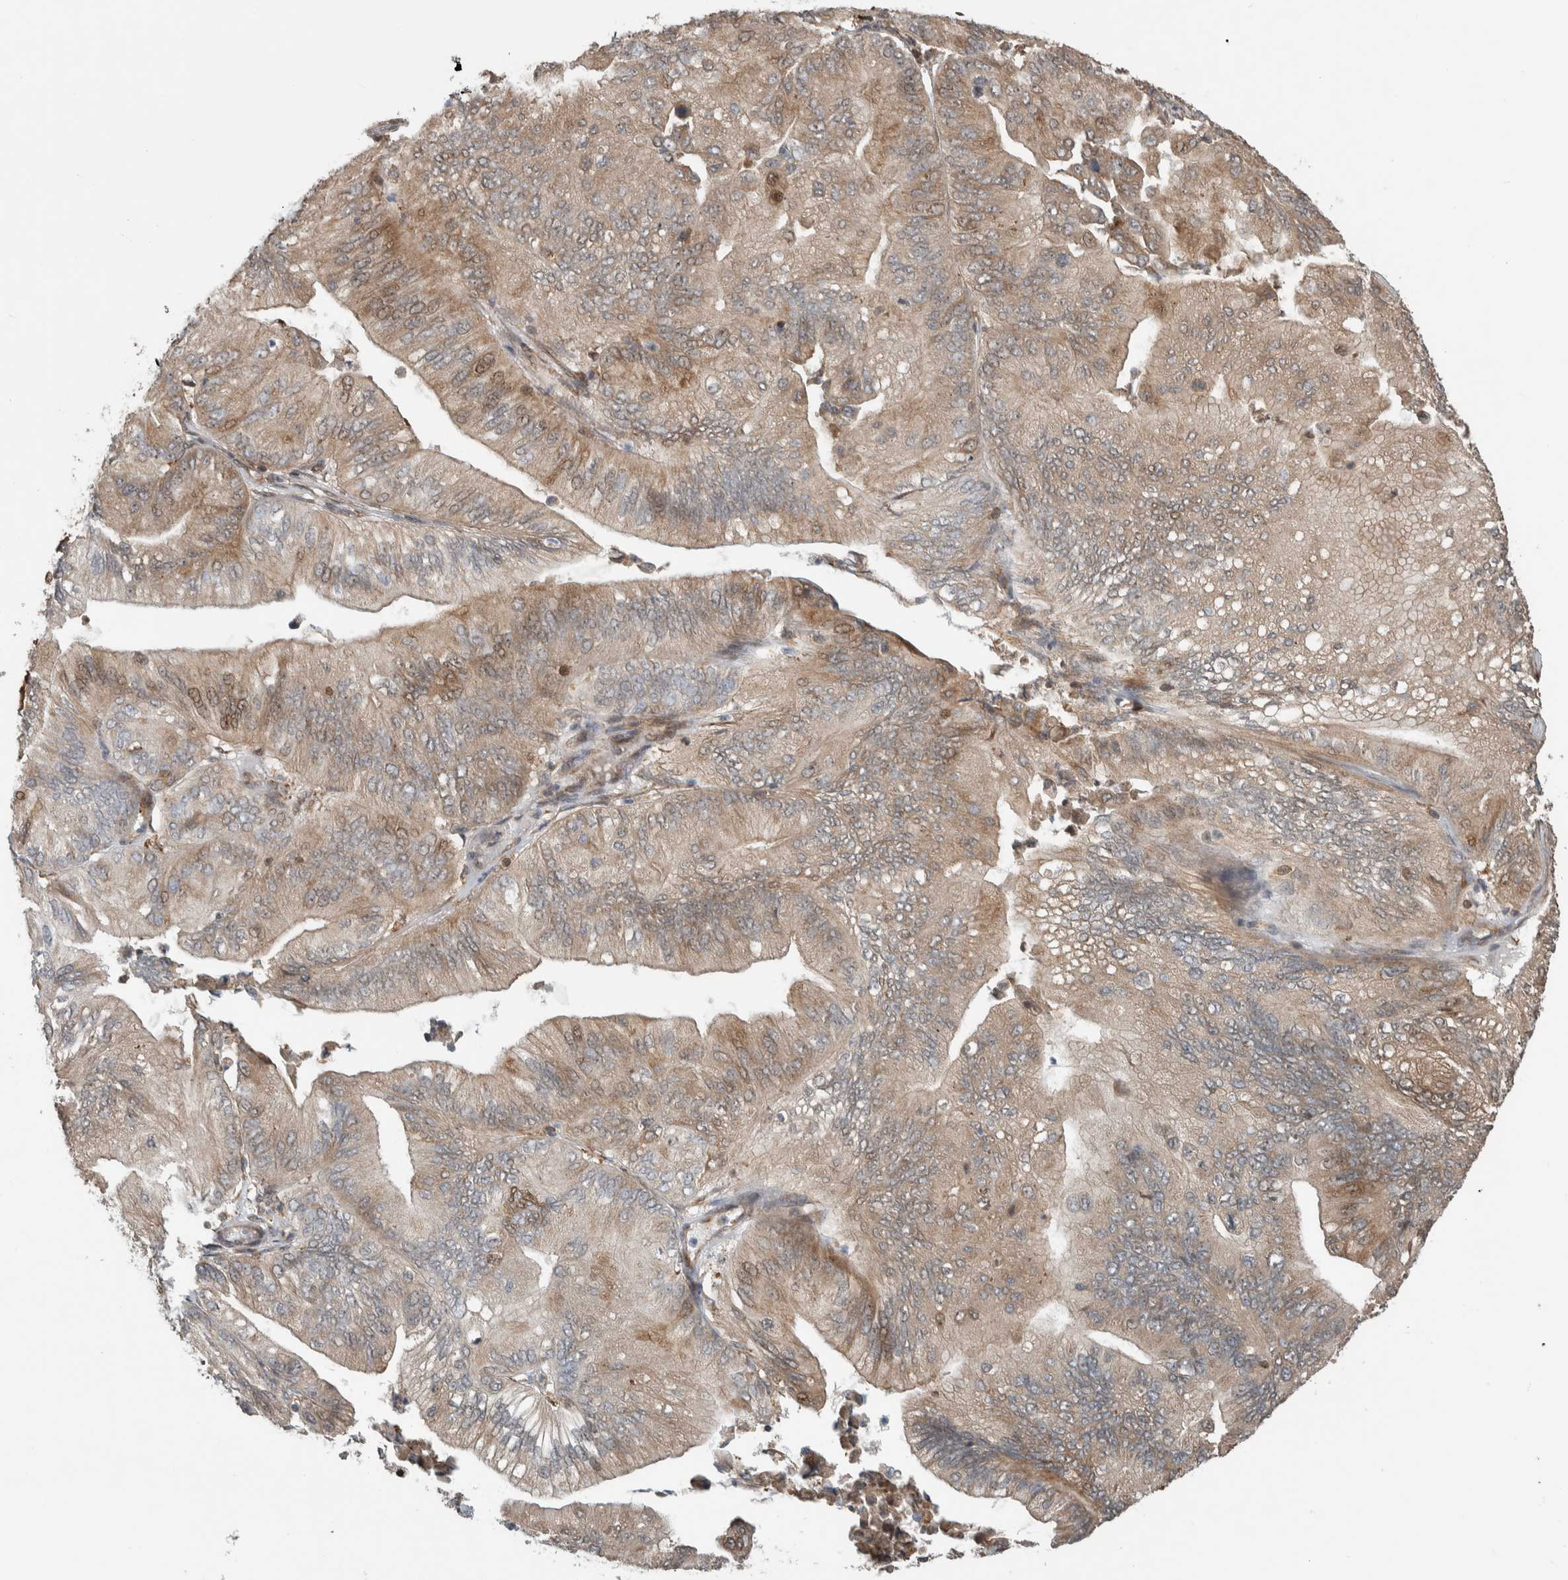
{"staining": {"intensity": "weak", "quantity": ">75%", "location": "cytoplasmic/membranous"}, "tissue": "ovarian cancer", "cell_type": "Tumor cells", "image_type": "cancer", "snomed": [{"axis": "morphology", "description": "Cystadenocarcinoma, mucinous, NOS"}, {"axis": "topography", "description": "Ovary"}], "caption": "Ovarian mucinous cystadenocarcinoma stained with a brown dye exhibits weak cytoplasmic/membranous positive positivity in approximately >75% of tumor cells.", "gene": "CNTROB", "patient": {"sex": "female", "age": 61}}